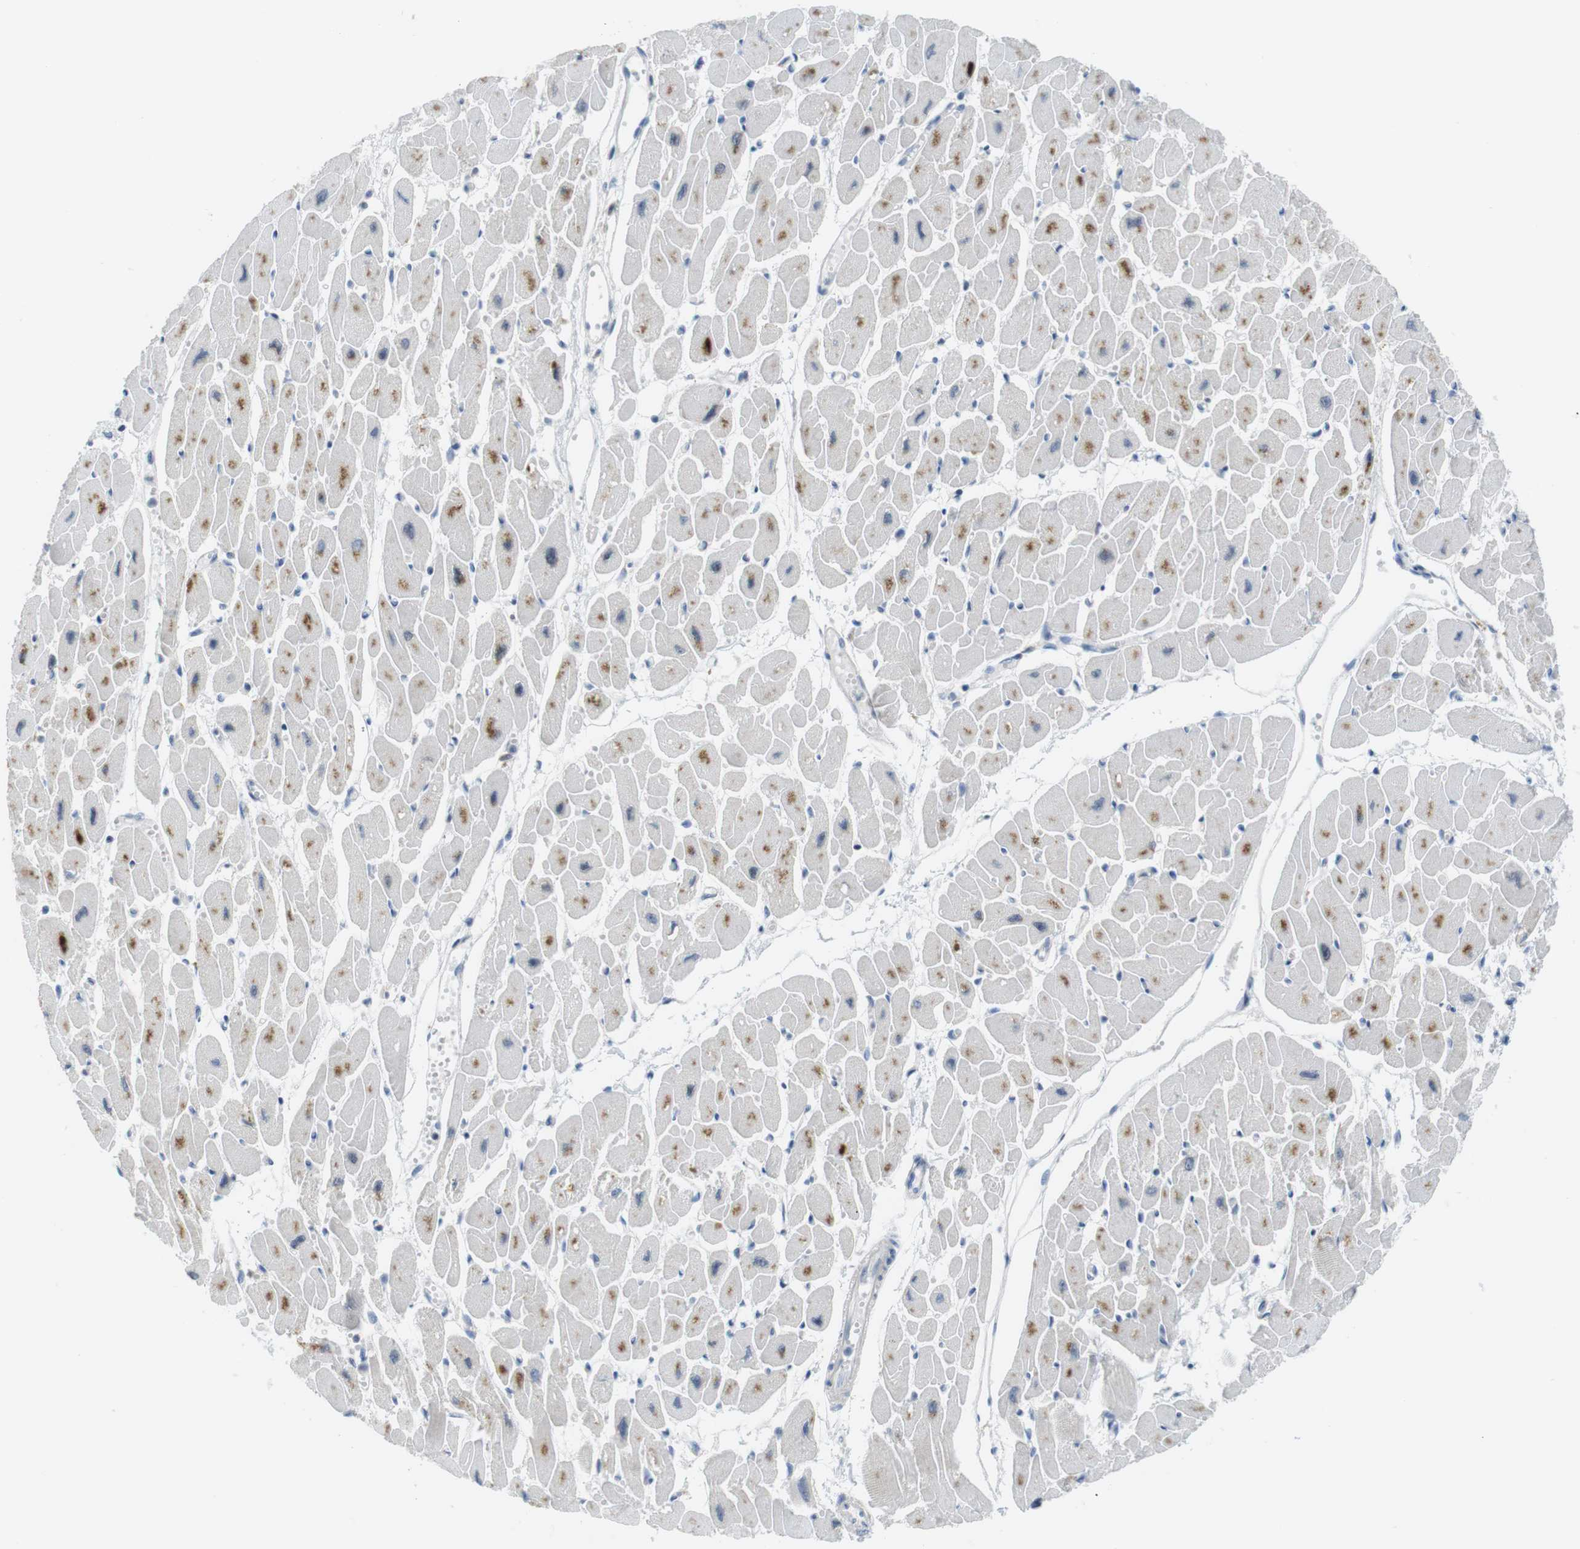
{"staining": {"intensity": "weak", "quantity": "25%-75%", "location": "cytoplasmic/membranous,nuclear"}, "tissue": "heart muscle", "cell_type": "Cardiomyocytes", "image_type": "normal", "snomed": [{"axis": "morphology", "description": "Normal tissue, NOS"}, {"axis": "topography", "description": "Heart"}], "caption": "This micrograph reveals immunohistochemistry staining of unremarkable human heart muscle, with low weak cytoplasmic/membranous,nuclear positivity in approximately 25%-75% of cardiomyocytes.", "gene": "RCC1", "patient": {"sex": "female", "age": 54}}